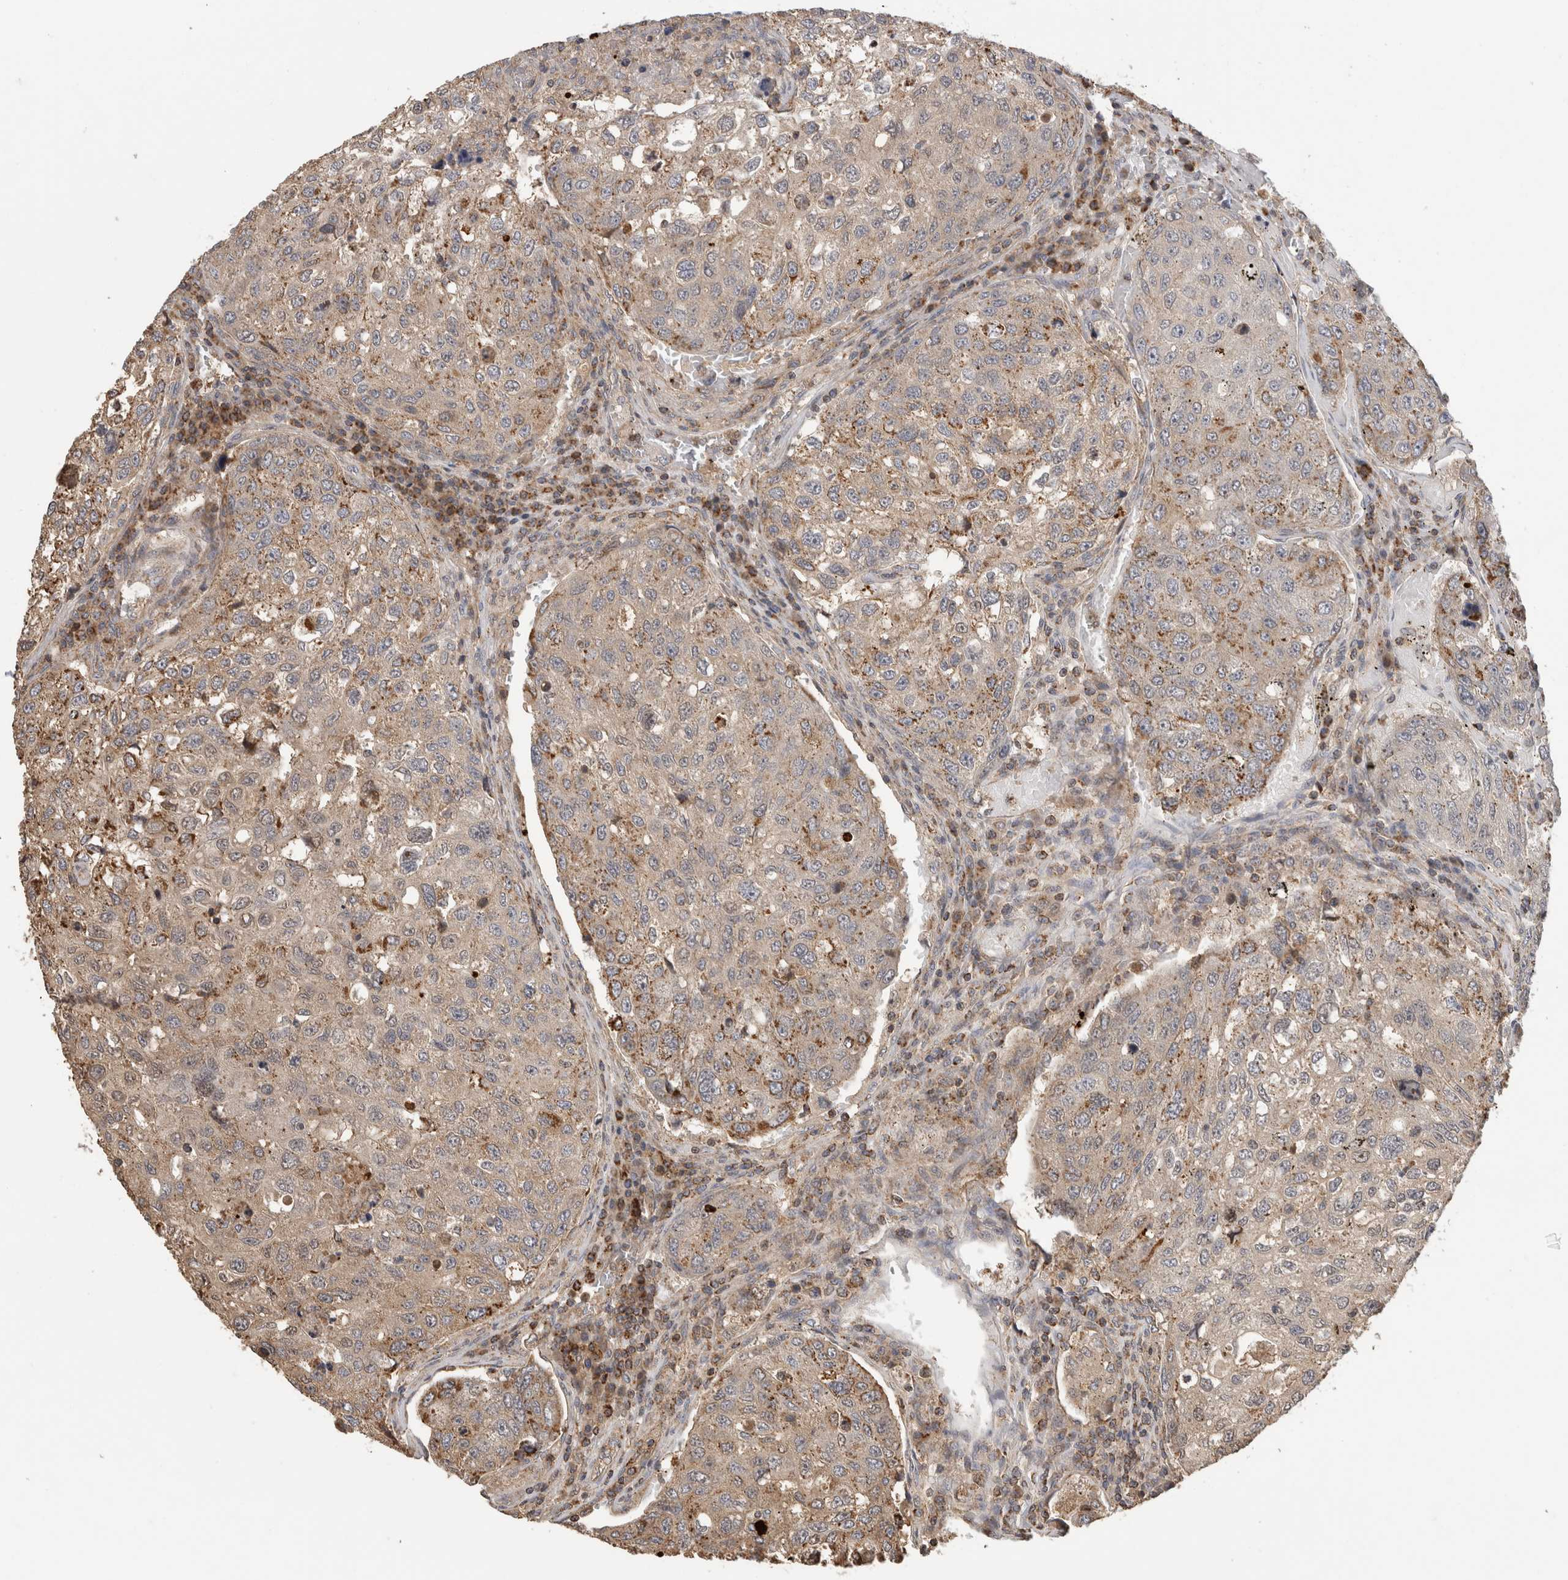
{"staining": {"intensity": "strong", "quantity": "<25%", "location": "cytoplasmic/membranous"}, "tissue": "urothelial cancer", "cell_type": "Tumor cells", "image_type": "cancer", "snomed": [{"axis": "morphology", "description": "Urothelial carcinoma, High grade"}, {"axis": "topography", "description": "Lymph node"}, {"axis": "topography", "description": "Urinary bladder"}], "caption": "Human high-grade urothelial carcinoma stained with a brown dye exhibits strong cytoplasmic/membranous positive positivity in about <25% of tumor cells.", "gene": "IMMP2L", "patient": {"sex": "male", "age": 51}}